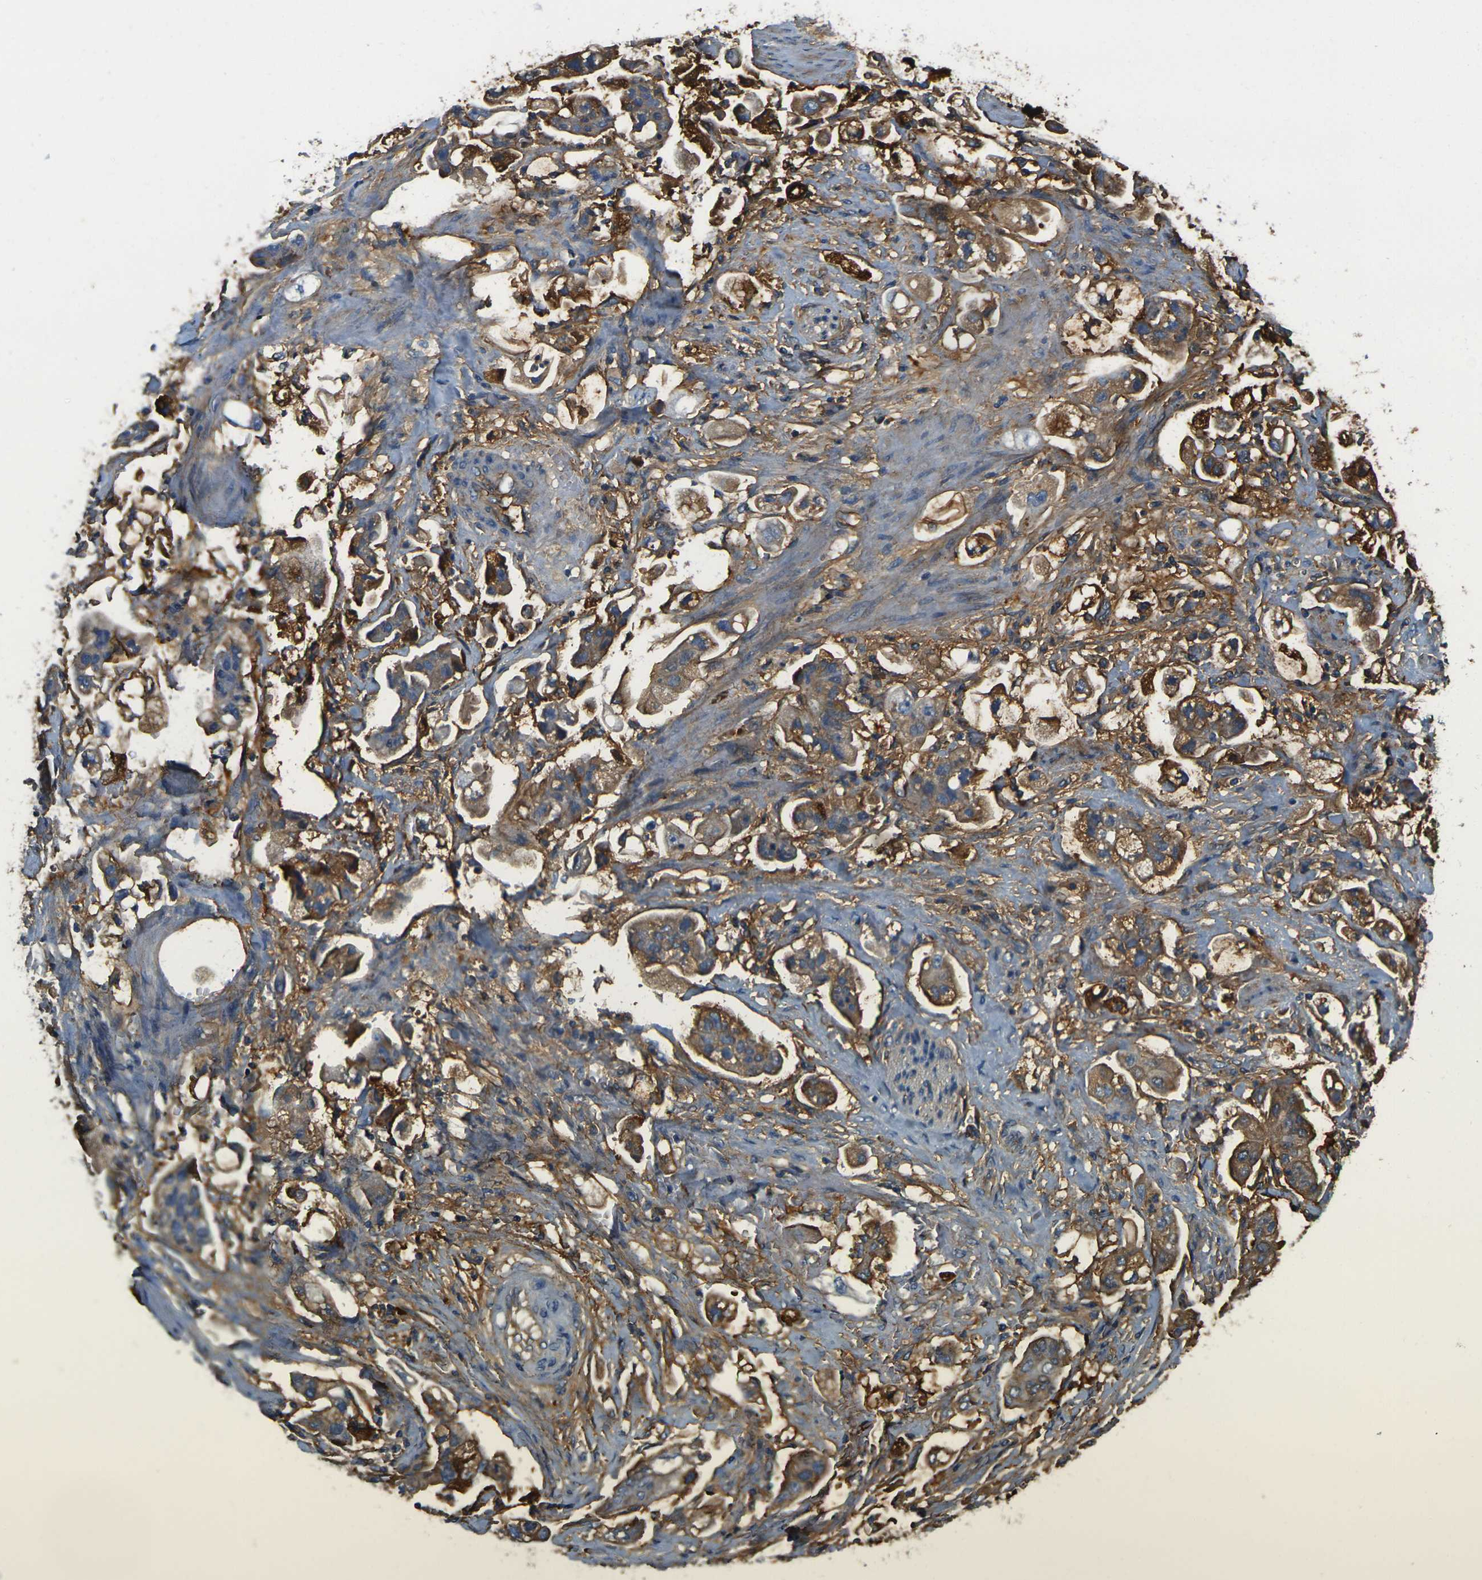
{"staining": {"intensity": "moderate", "quantity": ">75%", "location": "cytoplasmic/membranous"}, "tissue": "stomach cancer", "cell_type": "Tumor cells", "image_type": "cancer", "snomed": [{"axis": "morphology", "description": "Adenocarcinoma, NOS"}, {"axis": "topography", "description": "Stomach"}], "caption": "Tumor cells exhibit moderate cytoplasmic/membranous positivity in approximately >75% of cells in stomach cancer. (Brightfield microscopy of DAB IHC at high magnification).", "gene": "PLCD1", "patient": {"sex": "male", "age": 62}}